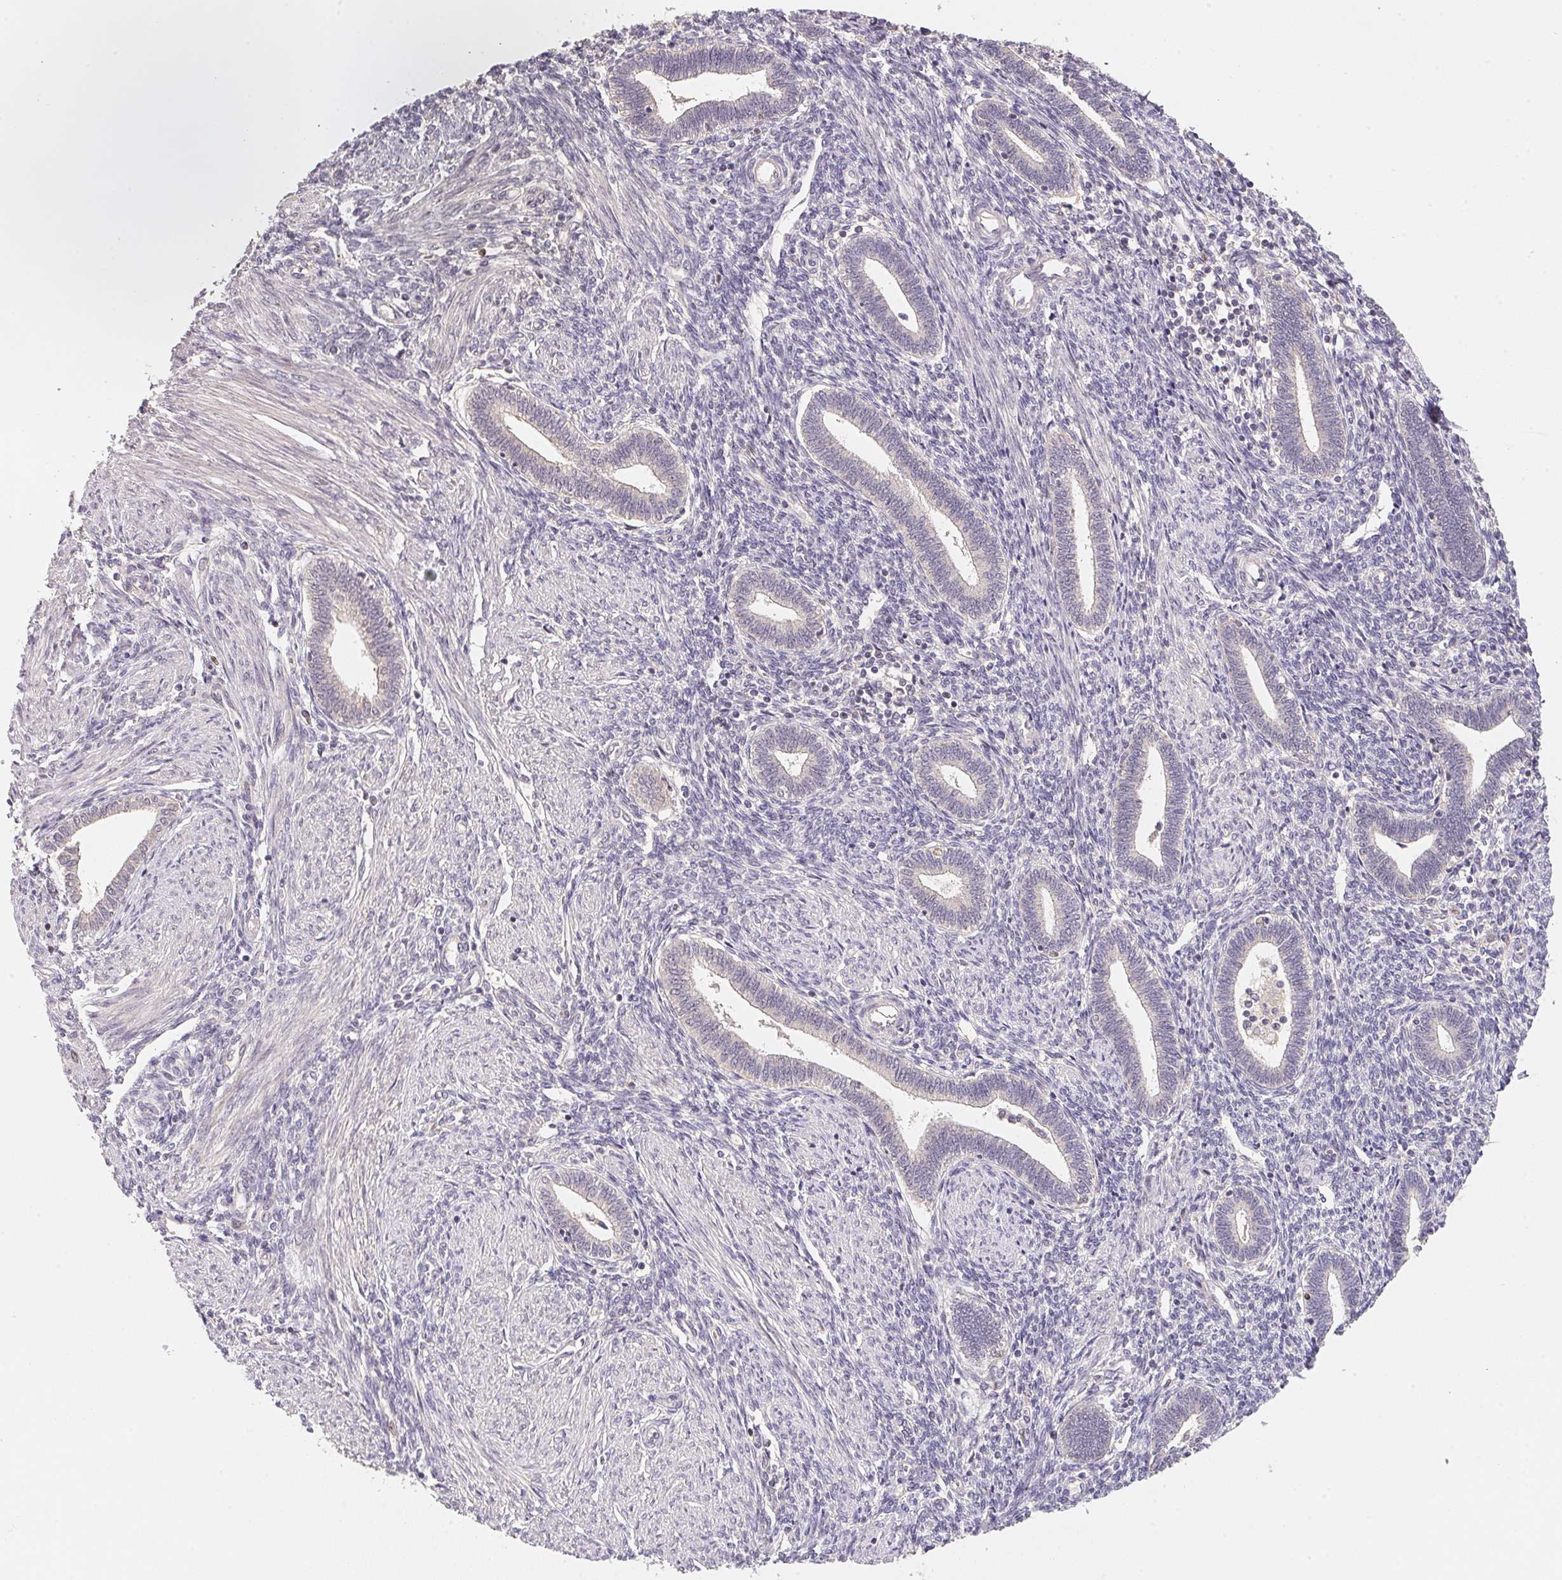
{"staining": {"intensity": "negative", "quantity": "none", "location": "none"}, "tissue": "endometrium", "cell_type": "Cells in endometrial stroma", "image_type": "normal", "snomed": [{"axis": "morphology", "description": "Normal tissue, NOS"}, {"axis": "topography", "description": "Endometrium"}], "caption": "The image shows no significant positivity in cells in endometrial stroma of endometrium.", "gene": "KIFC1", "patient": {"sex": "female", "age": 42}}